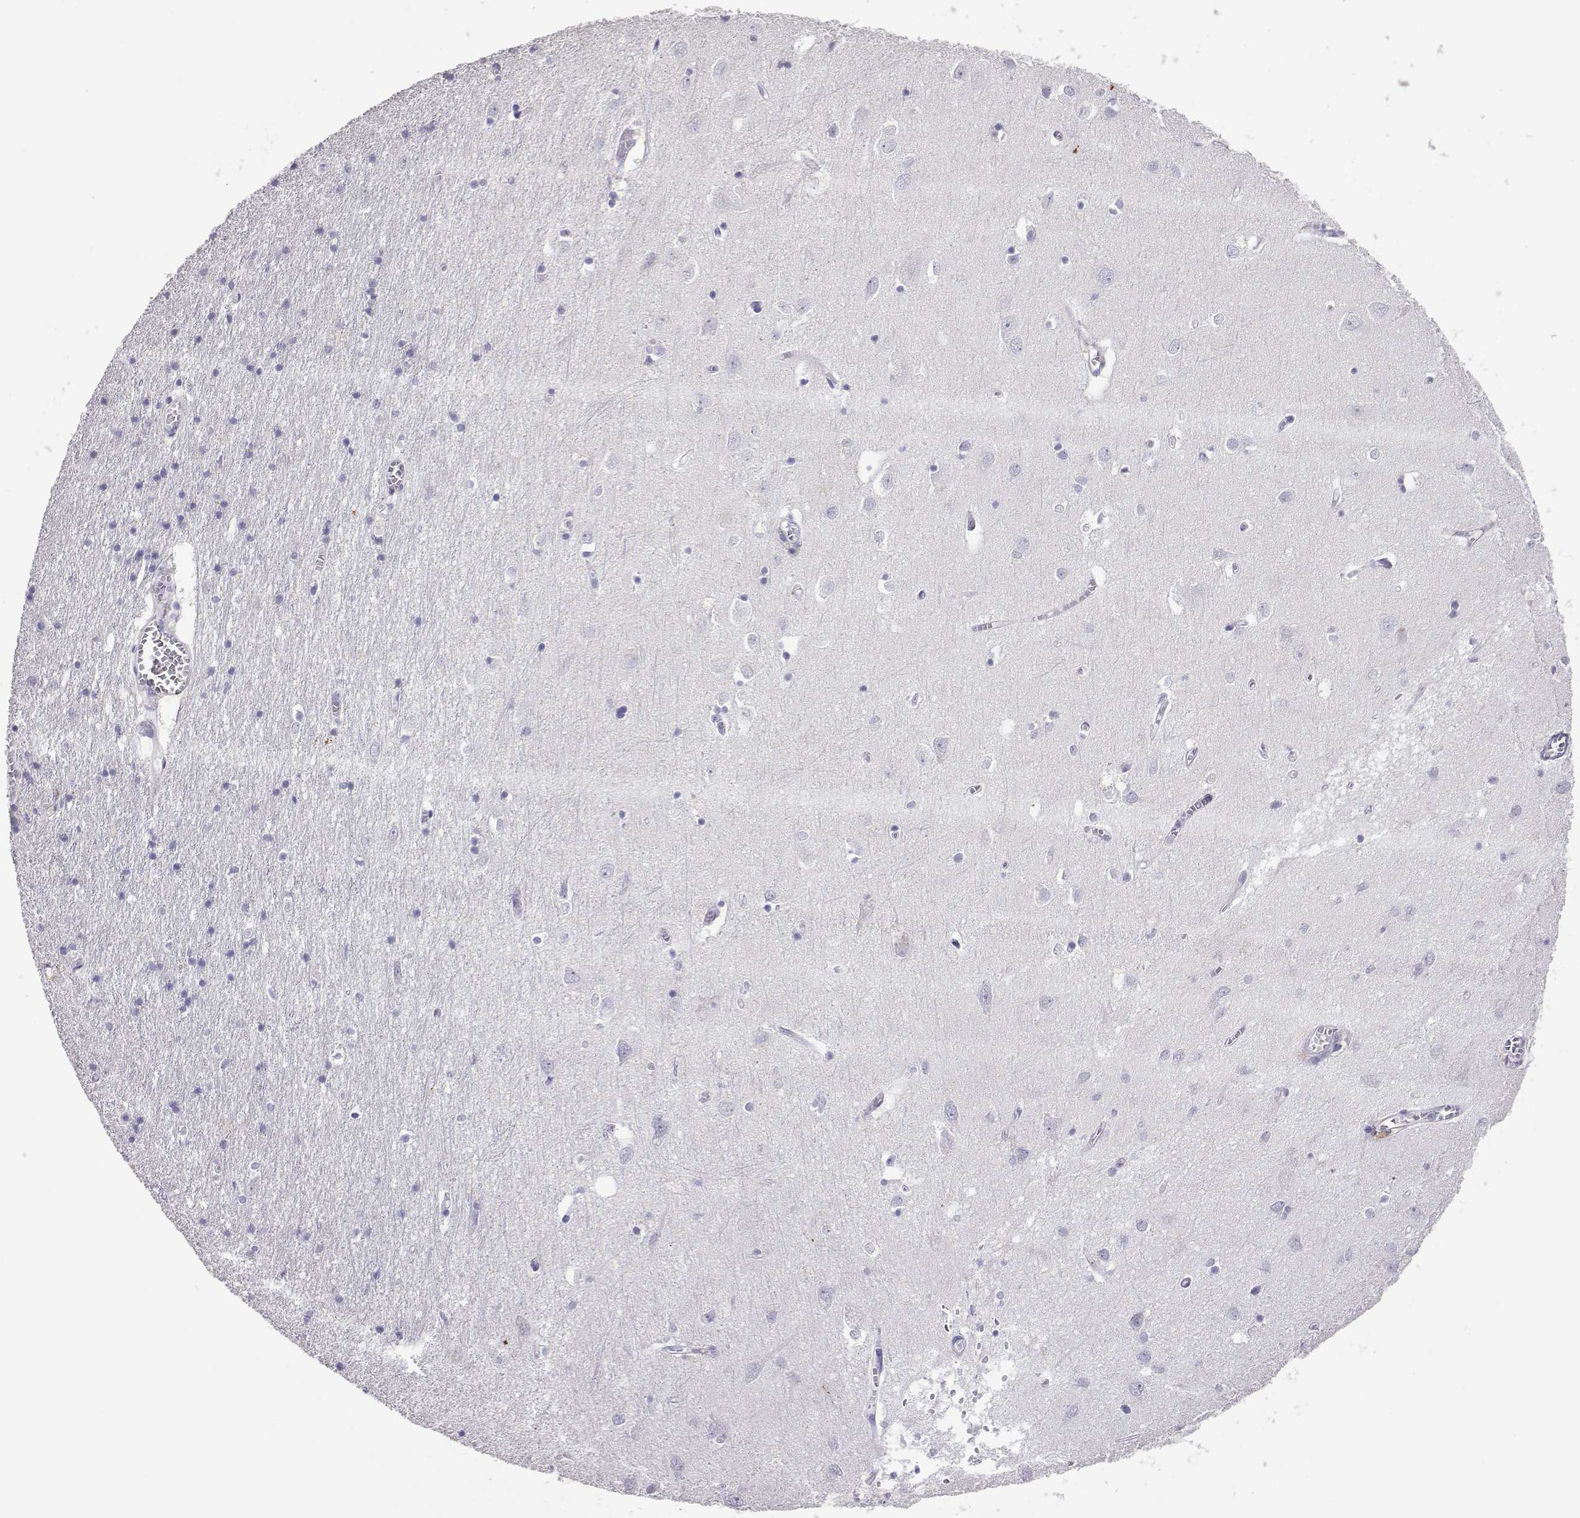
{"staining": {"intensity": "negative", "quantity": "none", "location": "none"}, "tissue": "cerebral cortex", "cell_type": "Endothelial cells", "image_type": "normal", "snomed": [{"axis": "morphology", "description": "Normal tissue, NOS"}, {"axis": "topography", "description": "Cerebral cortex"}], "caption": "This is a histopathology image of IHC staining of unremarkable cerebral cortex, which shows no expression in endothelial cells. (Brightfield microscopy of DAB immunohistochemistry at high magnification).", "gene": "PMCH", "patient": {"sex": "male", "age": 70}}